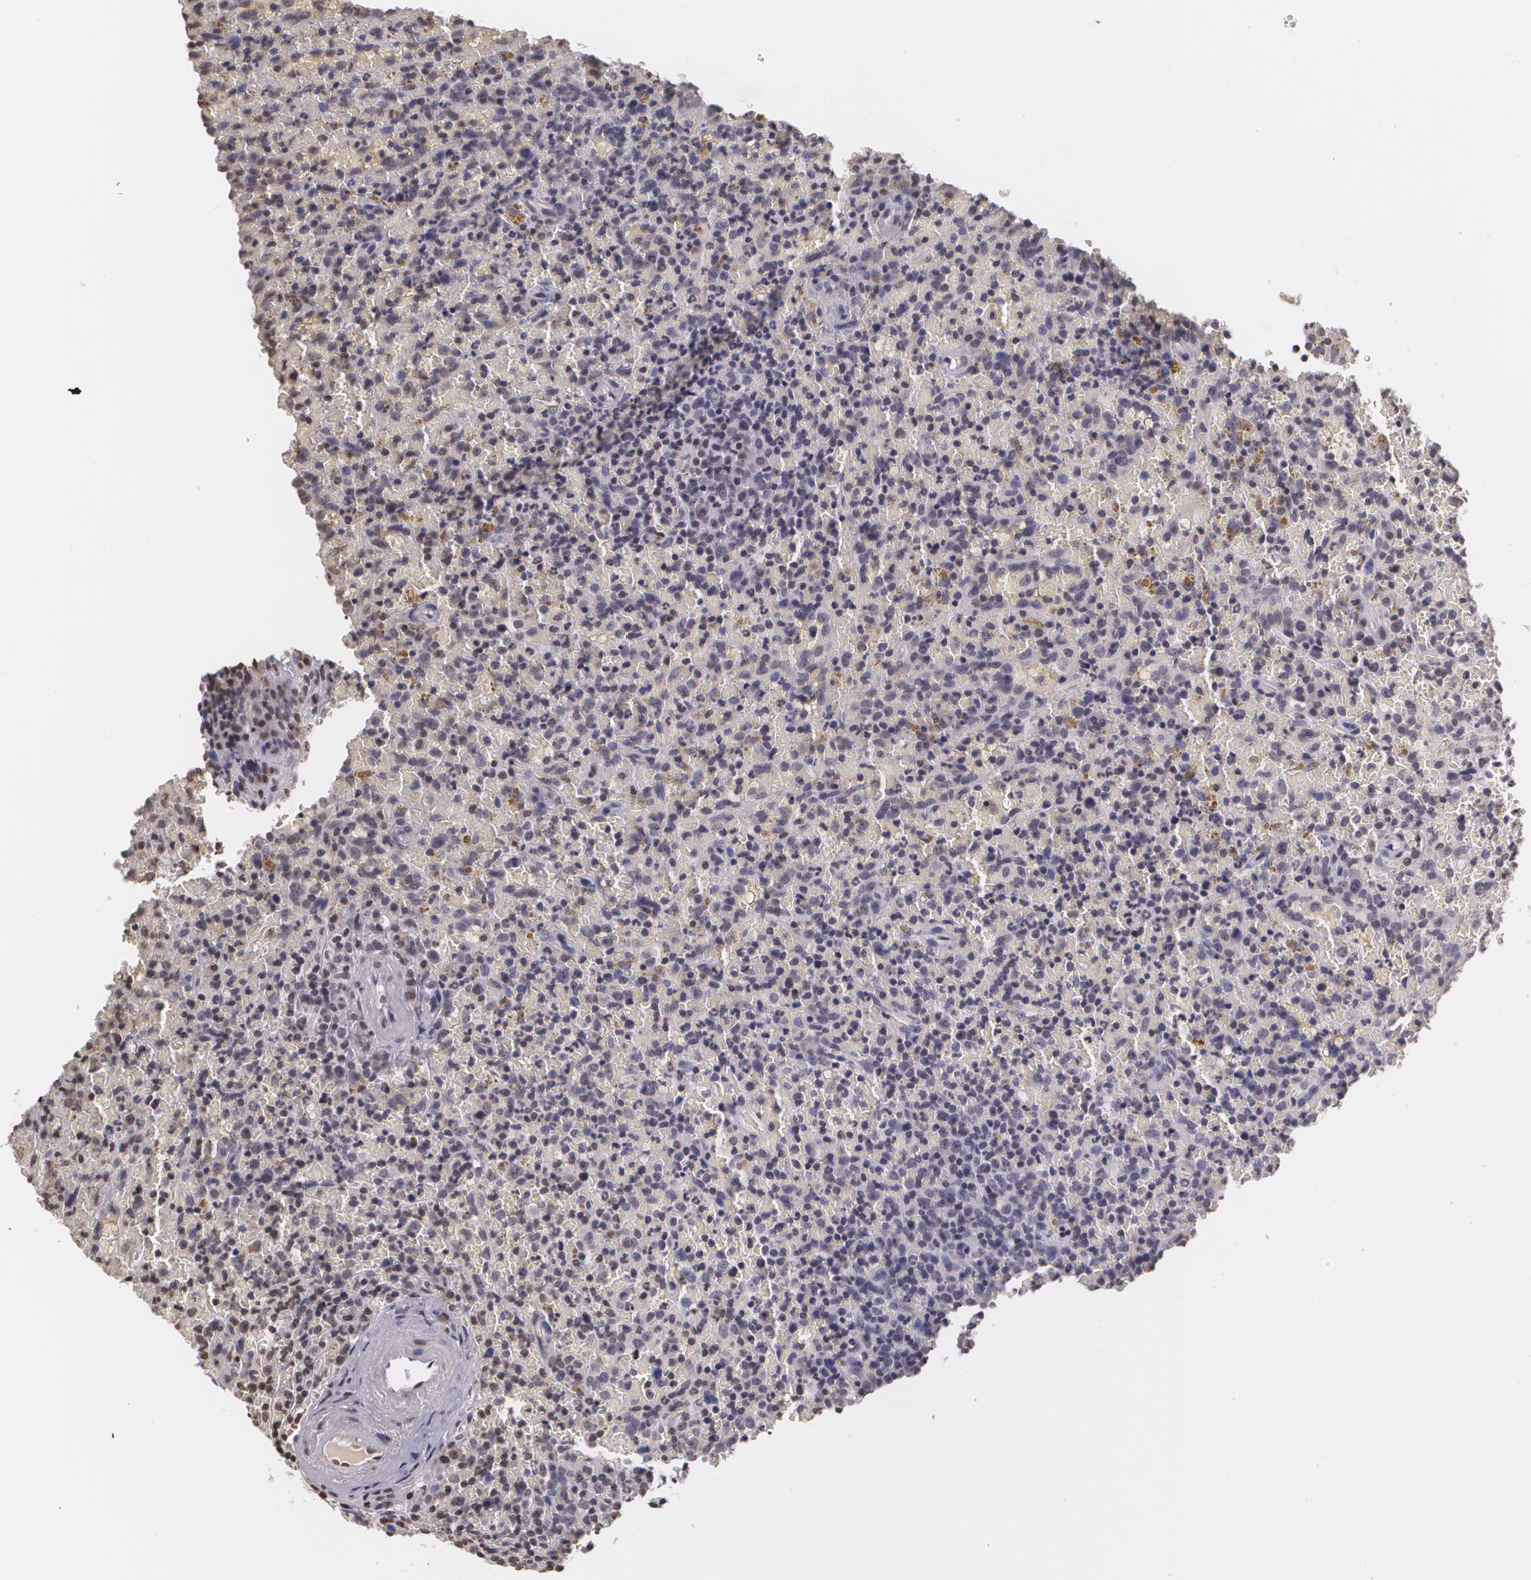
{"staining": {"intensity": "negative", "quantity": "none", "location": "none"}, "tissue": "lymphoma", "cell_type": "Tumor cells", "image_type": "cancer", "snomed": [{"axis": "morphology", "description": "Malignant lymphoma, non-Hodgkin's type, High grade"}, {"axis": "topography", "description": "Spleen"}, {"axis": "topography", "description": "Lymph node"}], "caption": "This photomicrograph is of malignant lymphoma, non-Hodgkin's type (high-grade) stained with IHC to label a protein in brown with the nuclei are counter-stained blue. There is no expression in tumor cells.", "gene": "MUC1", "patient": {"sex": "female", "age": 70}}